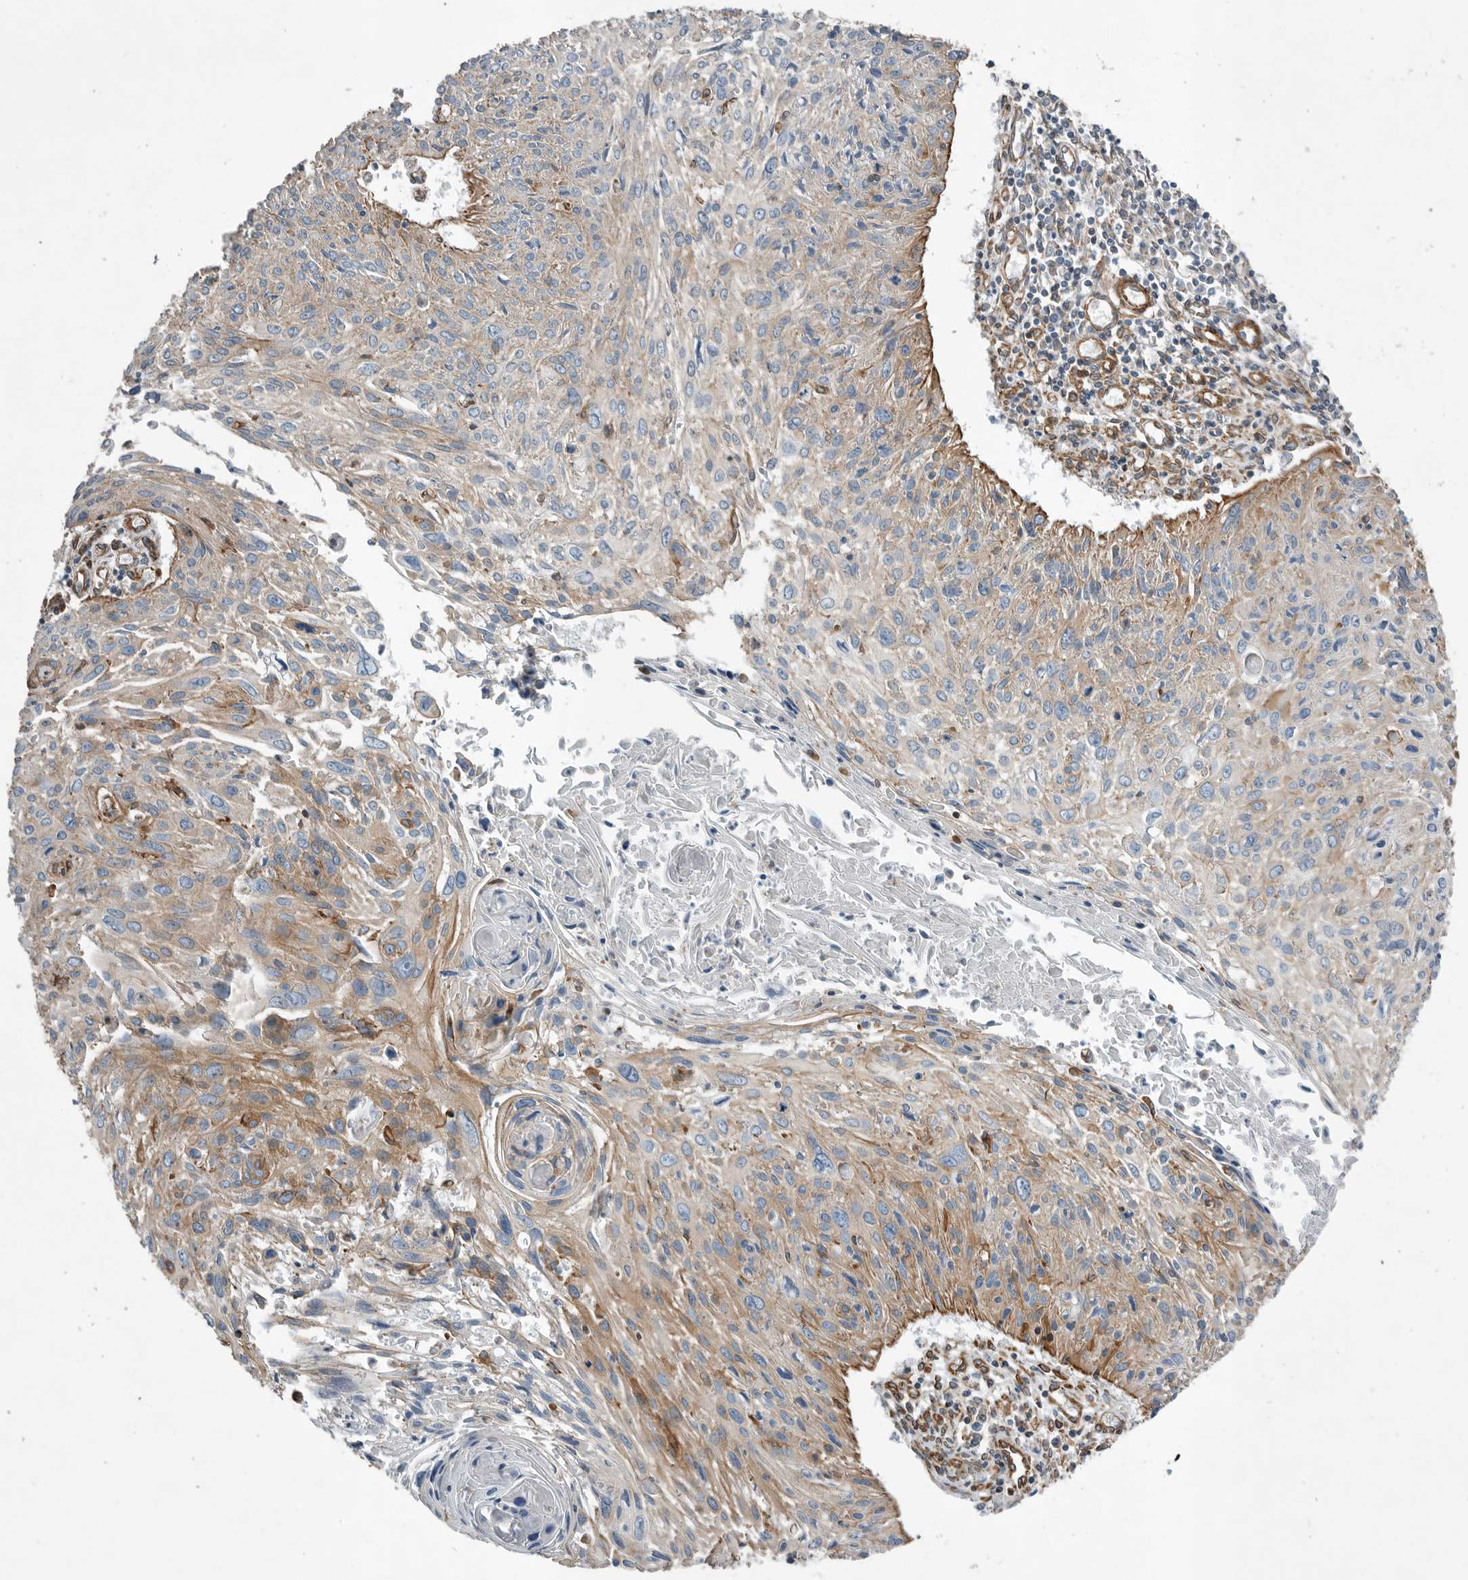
{"staining": {"intensity": "moderate", "quantity": "<25%", "location": "cytoplasmic/membranous"}, "tissue": "cervical cancer", "cell_type": "Tumor cells", "image_type": "cancer", "snomed": [{"axis": "morphology", "description": "Squamous cell carcinoma, NOS"}, {"axis": "topography", "description": "Cervix"}], "caption": "This image demonstrates immunohistochemistry (IHC) staining of human cervical cancer, with low moderate cytoplasmic/membranous positivity in about <25% of tumor cells.", "gene": "PLEC", "patient": {"sex": "female", "age": 51}}